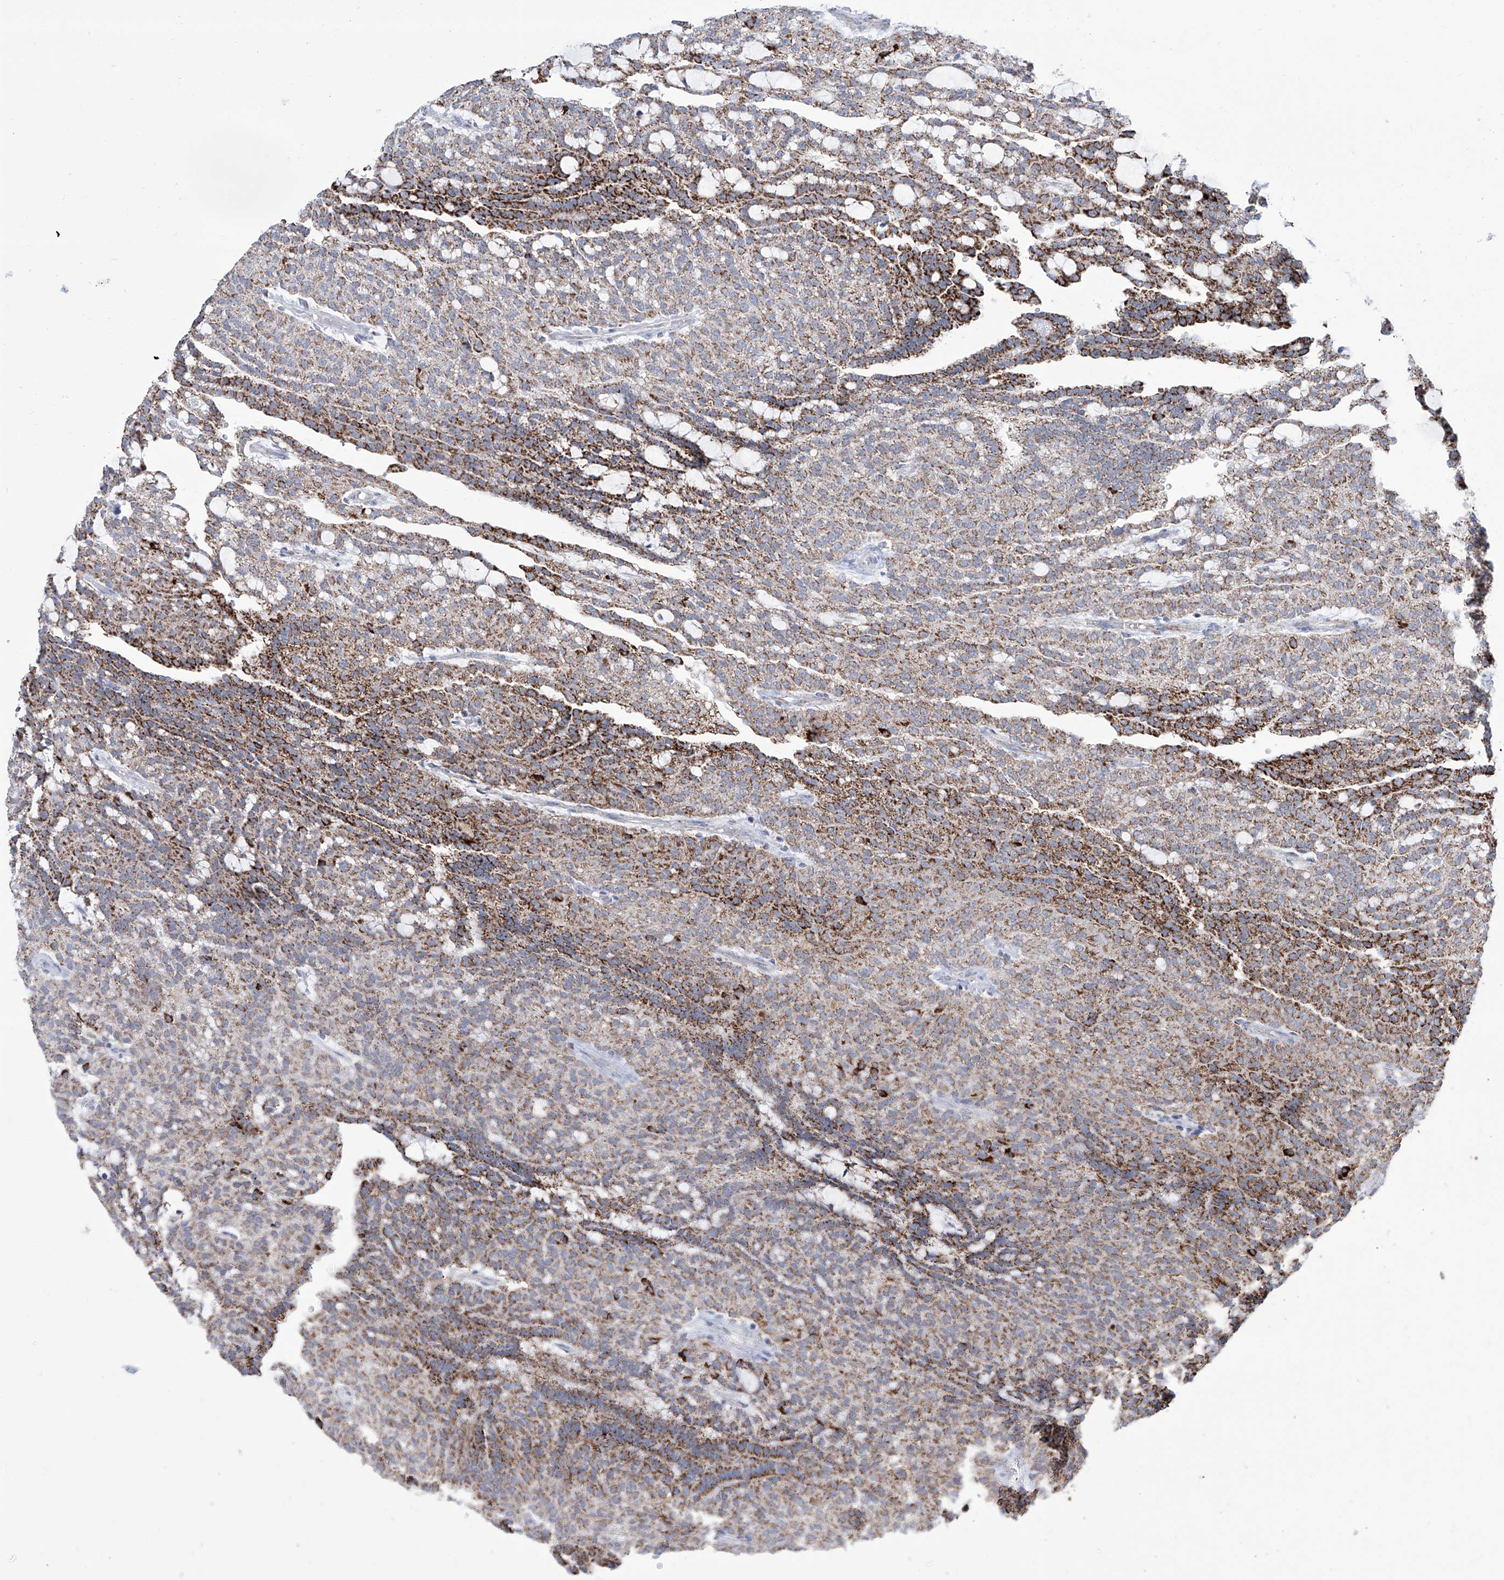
{"staining": {"intensity": "strong", "quantity": ">75%", "location": "cytoplasmic/membranous"}, "tissue": "renal cancer", "cell_type": "Tumor cells", "image_type": "cancer", "snomed": [{"axis": "morphology", "description": "Adenocarcinoma, NOS"}, {"axis": "topography", "description": "Kidney"}], "caption": "The histopathology image shows a brown stain indicating the presence of a protein in the cytoplasmic/membranous of tumor cells in renal cancer. Nuclei are stained in blue.", "gene": "ALDH6A1", "patient": {"sex": "male", "age": 63}}